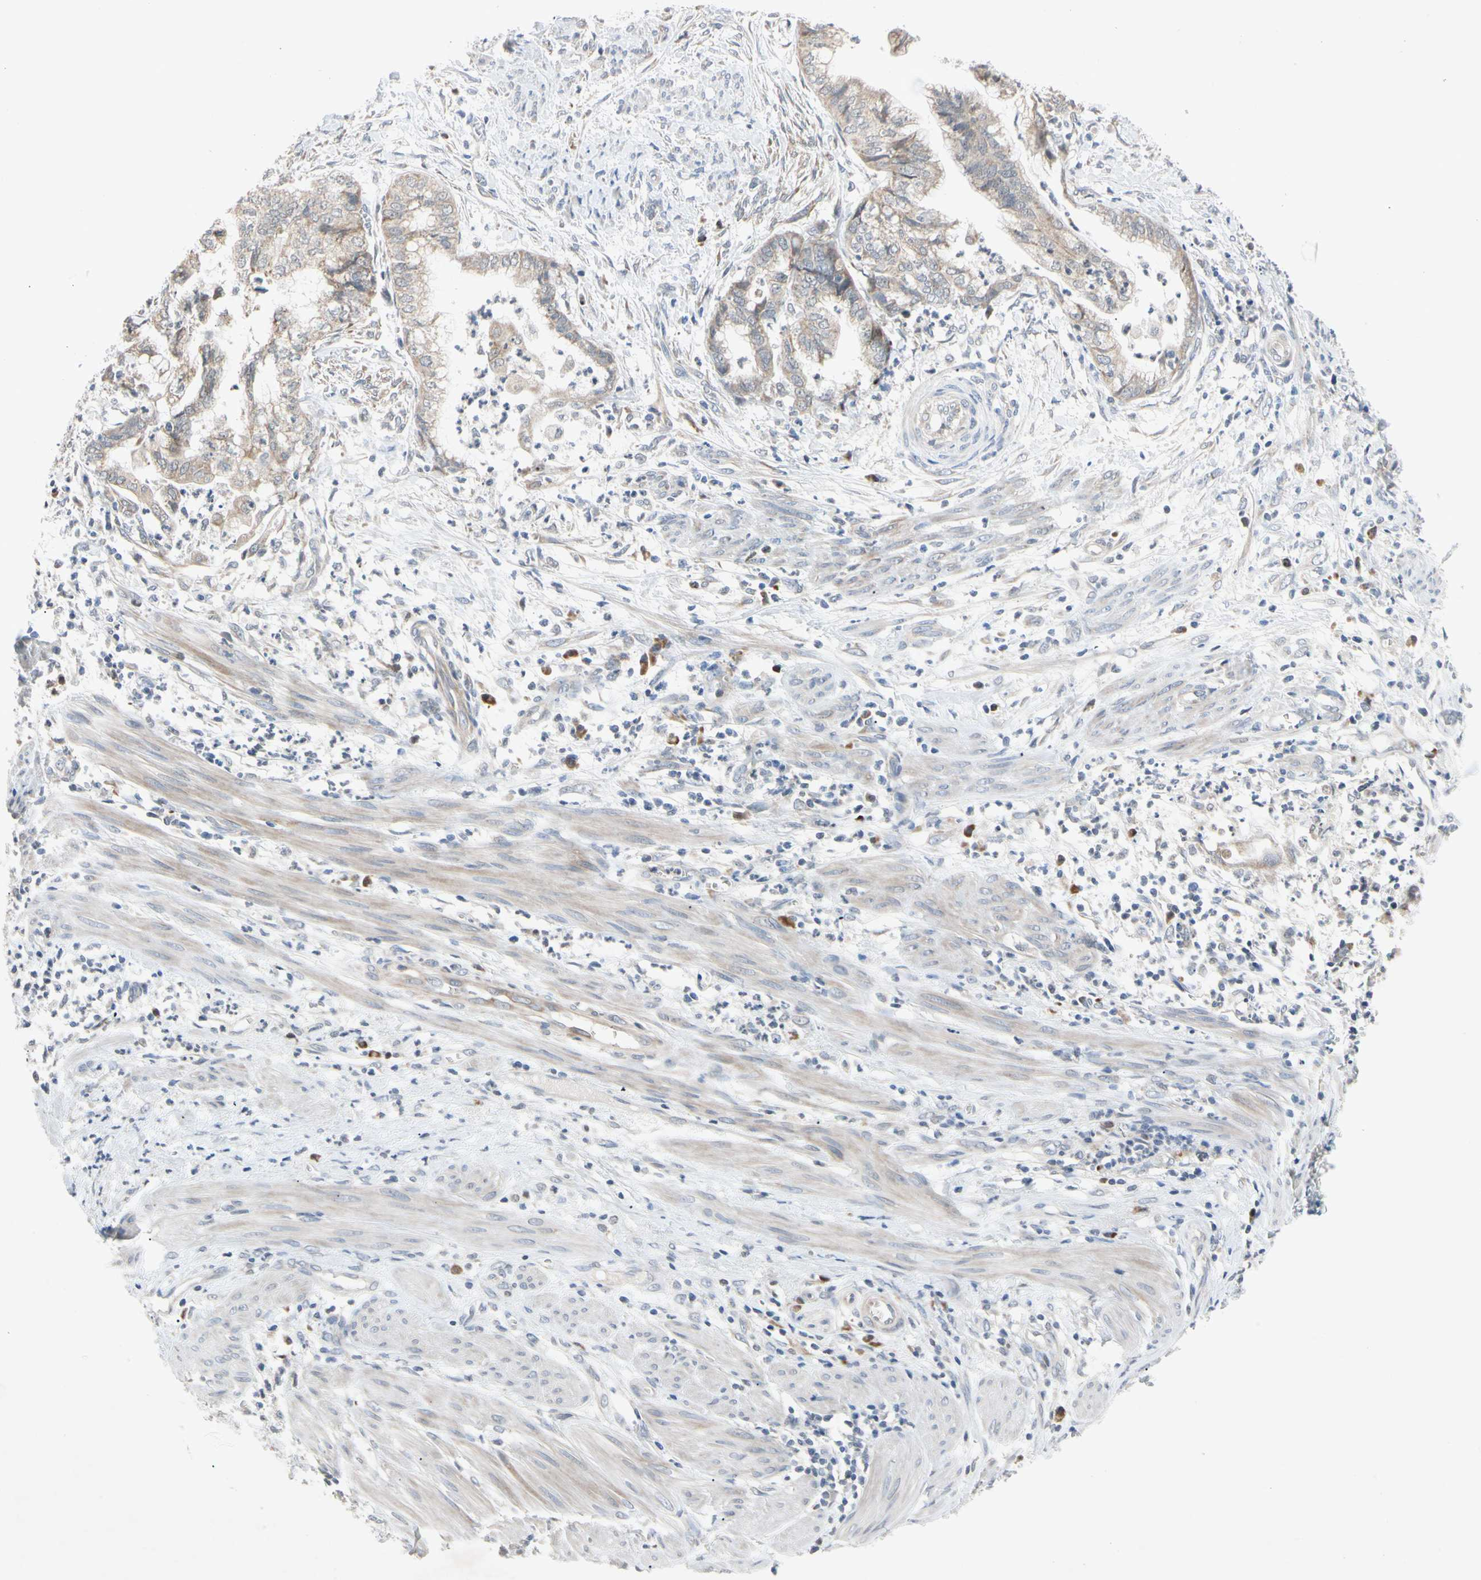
{"staining": {"intensity": "weak", "quantity": ">75%", "location": "cytoplasmic/membranous"}, "tissue": "endometrial cancer", "cell_type": "Tumor cells", "image_type": "cancer", "snomed": [{"axis": "morphology", "description": "Necrosis, NOS"}, {"axis": "morphology", "description": "Adenocarcinoma, NOS"}, {"axis": "topography", "description": "Endometrium"}], "caption": "Weak cytoplasmic/membranous protein staining is seen in approximately >75% of tumor cells in adenocarcinoma (endometrial).", "gene": "MARK1", "patient": {"sex": "female", "age": 79}}